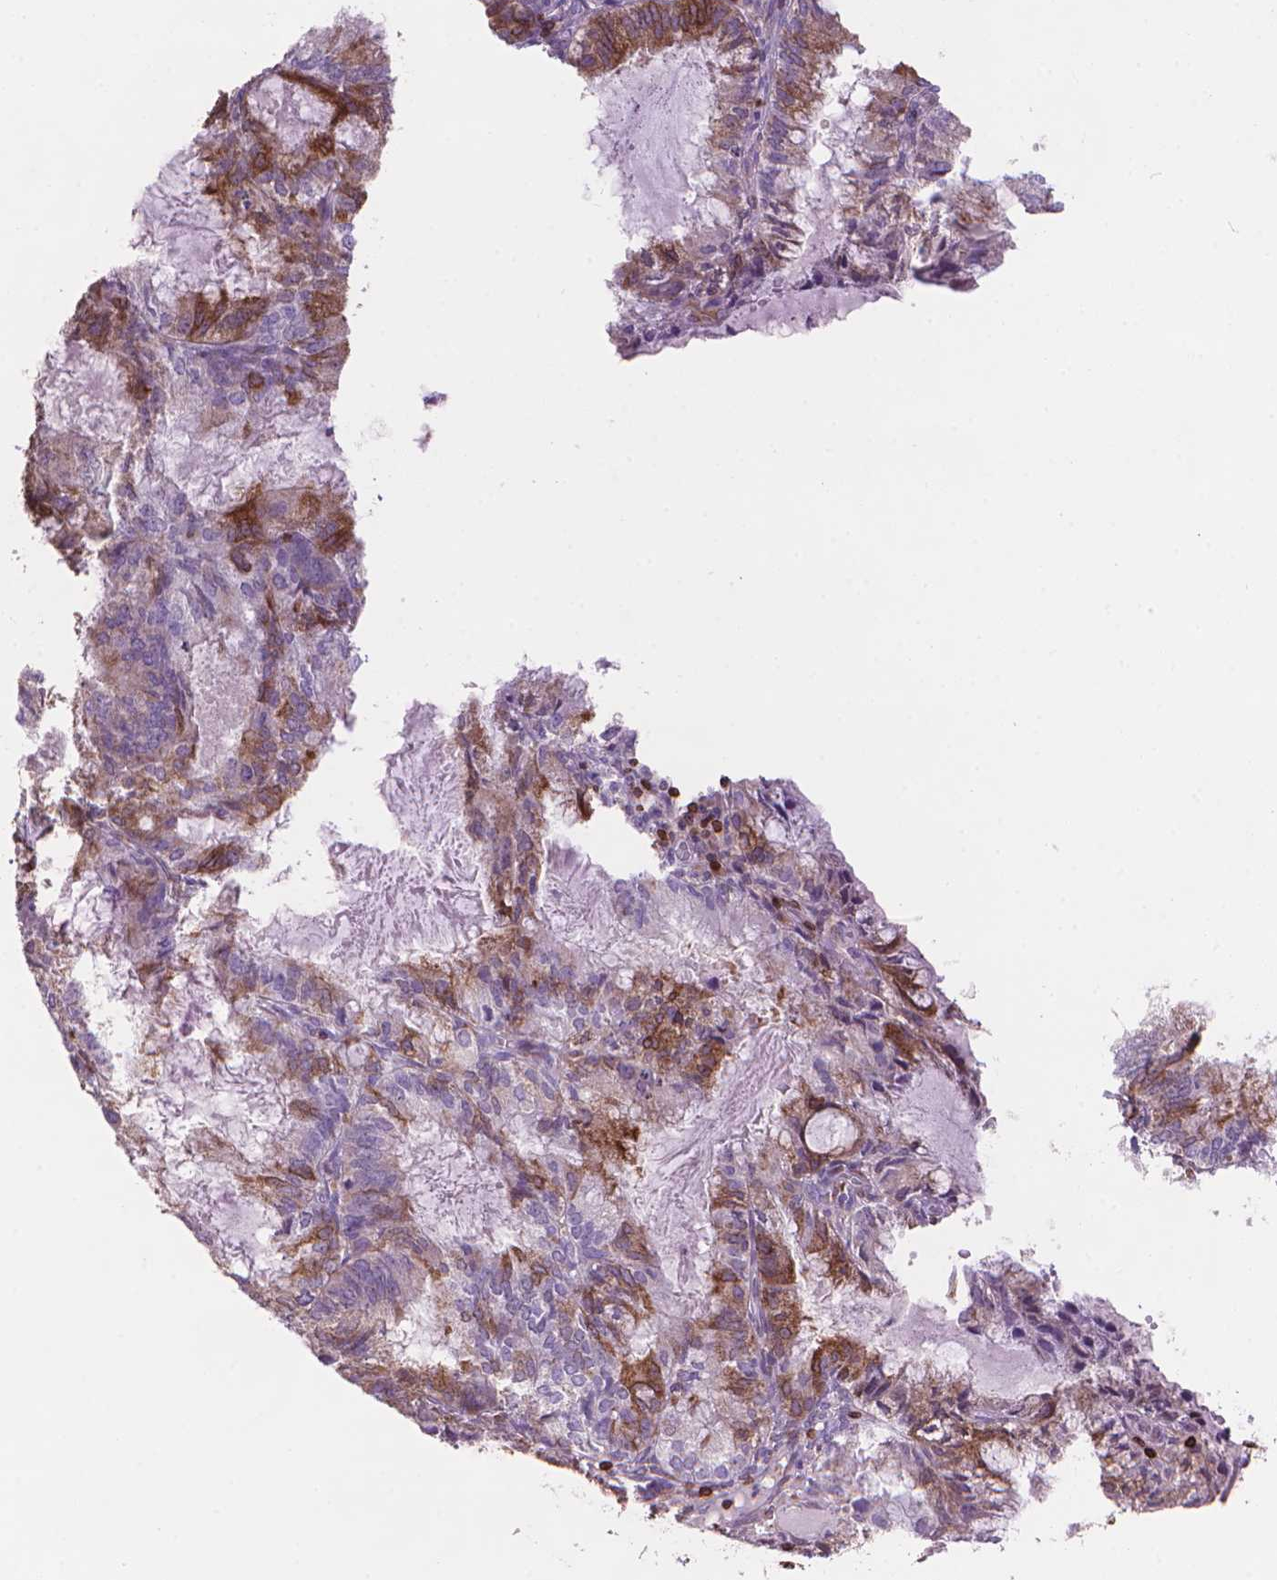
{"staining": {"intensity": "moderate", "quantity": "25%-75%", "location": "cytoplasmic/membranous"}, "tissue": "endometrial cancer", "cell_type": "Tumor cells", "image_type": "cancer", "snomed": [{"axis": "morphology", "description": "Adenocarcinoma, NOS"}, {"axis": "topography", "description": "Endometrium"}], "caption": "DAB (3,3'-diaminobenzidine) immunohistochemical staining of human endometrial cancer exhibits moderate cytoplasmic/membranous protein expression in about 25%-75% of tumor cells.", "gene": "BCL2", "patient": {"sex": "female", "age": 86}}